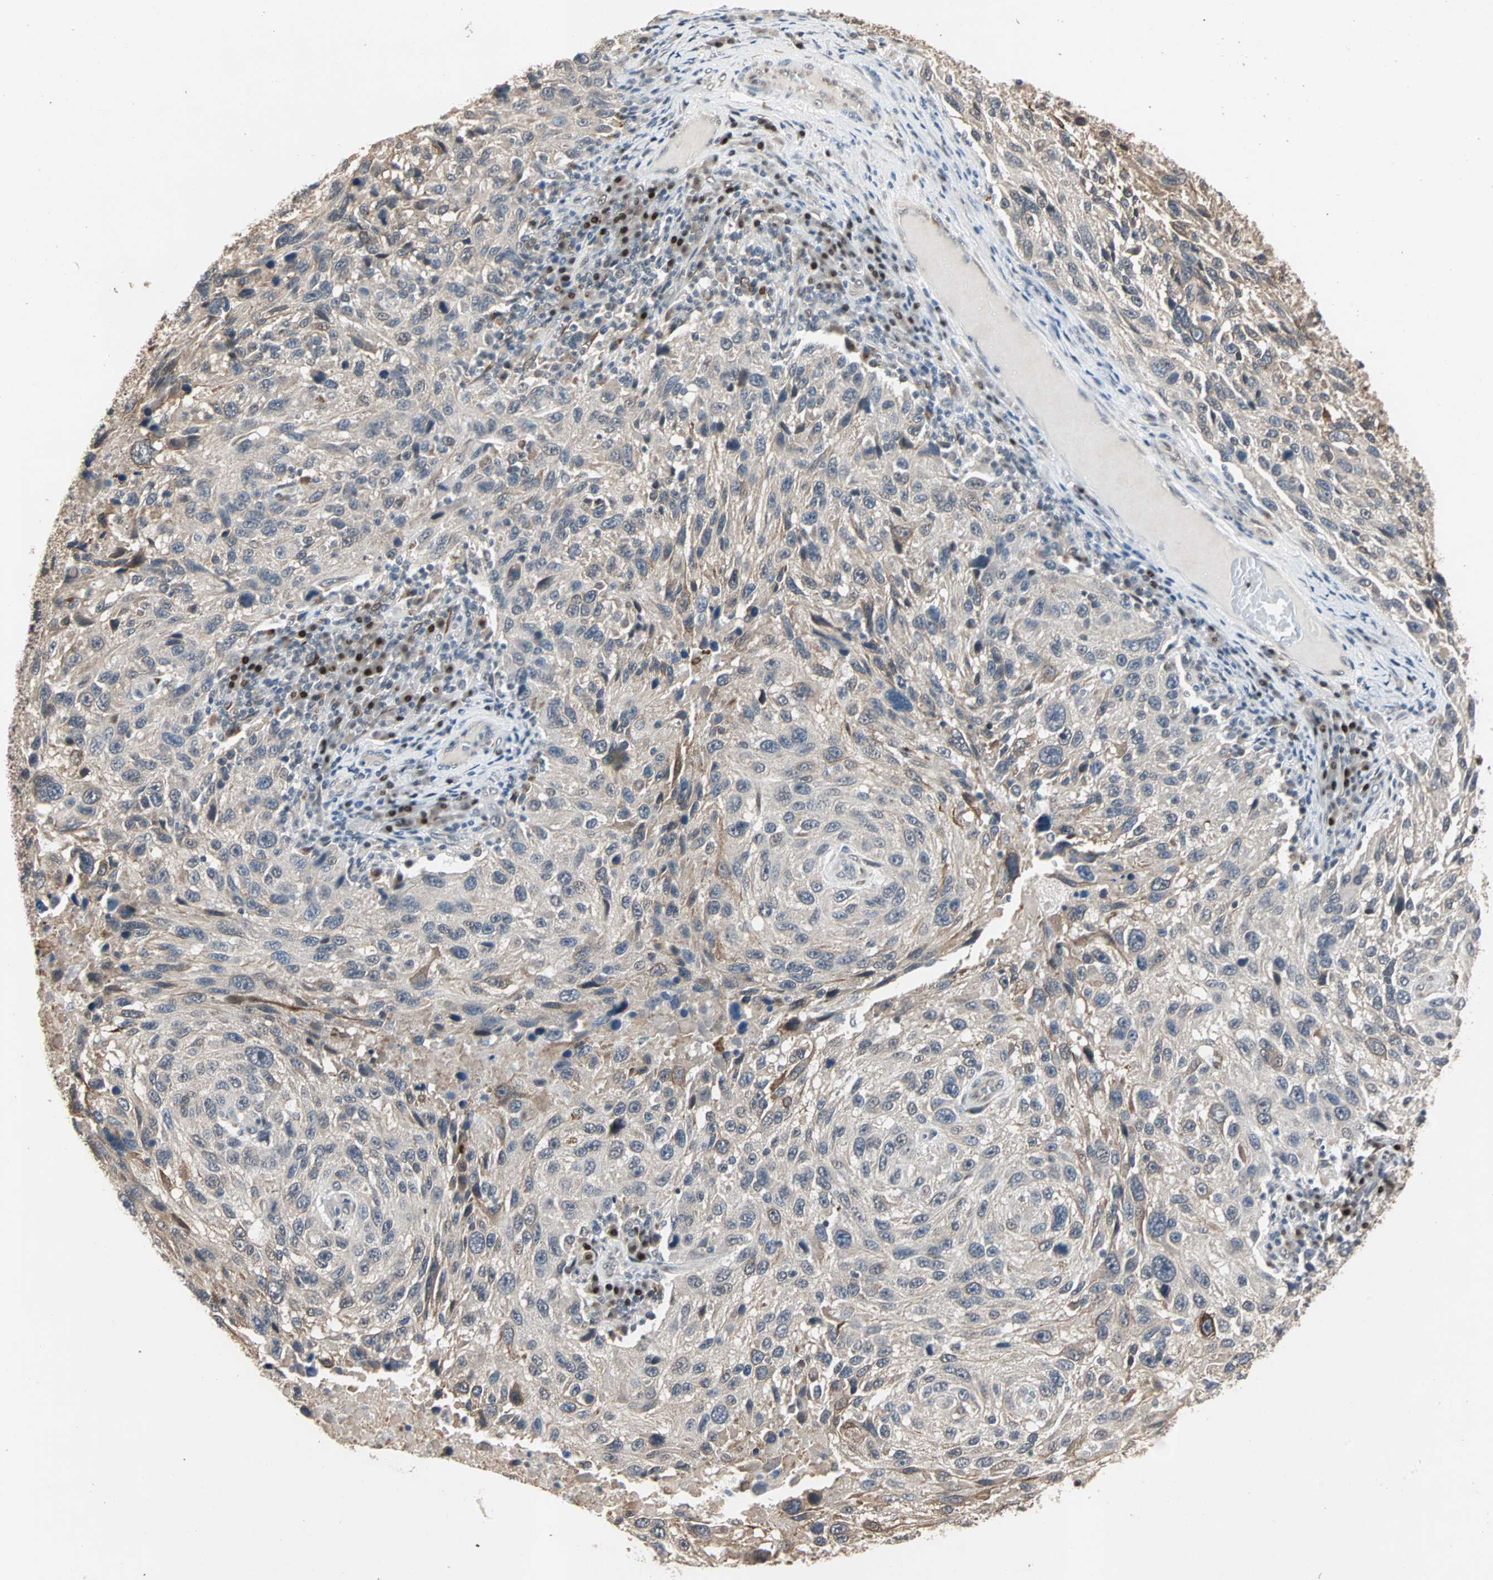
{"staining": {"intensity": "moderate", "quantity": "<25%", "location": "cytoplasmic/membranous"}, "tissue": "melanoma", "cell_type": "Tumor cells", "image_type": "cancer", "snomed": [{"axis": "morphology", "description": "Malignant melanoma, NOS"}, {"axis": "topography", "description": "Skin"}], "caption": "Malignant melanoma stained for a protein (brown) reveals moderate cytoplasmic/membranous positive staining in approximately <25% of tumor cells.", "gene": "TRPV4", "patient": {"sex": "male", "age": 53}}